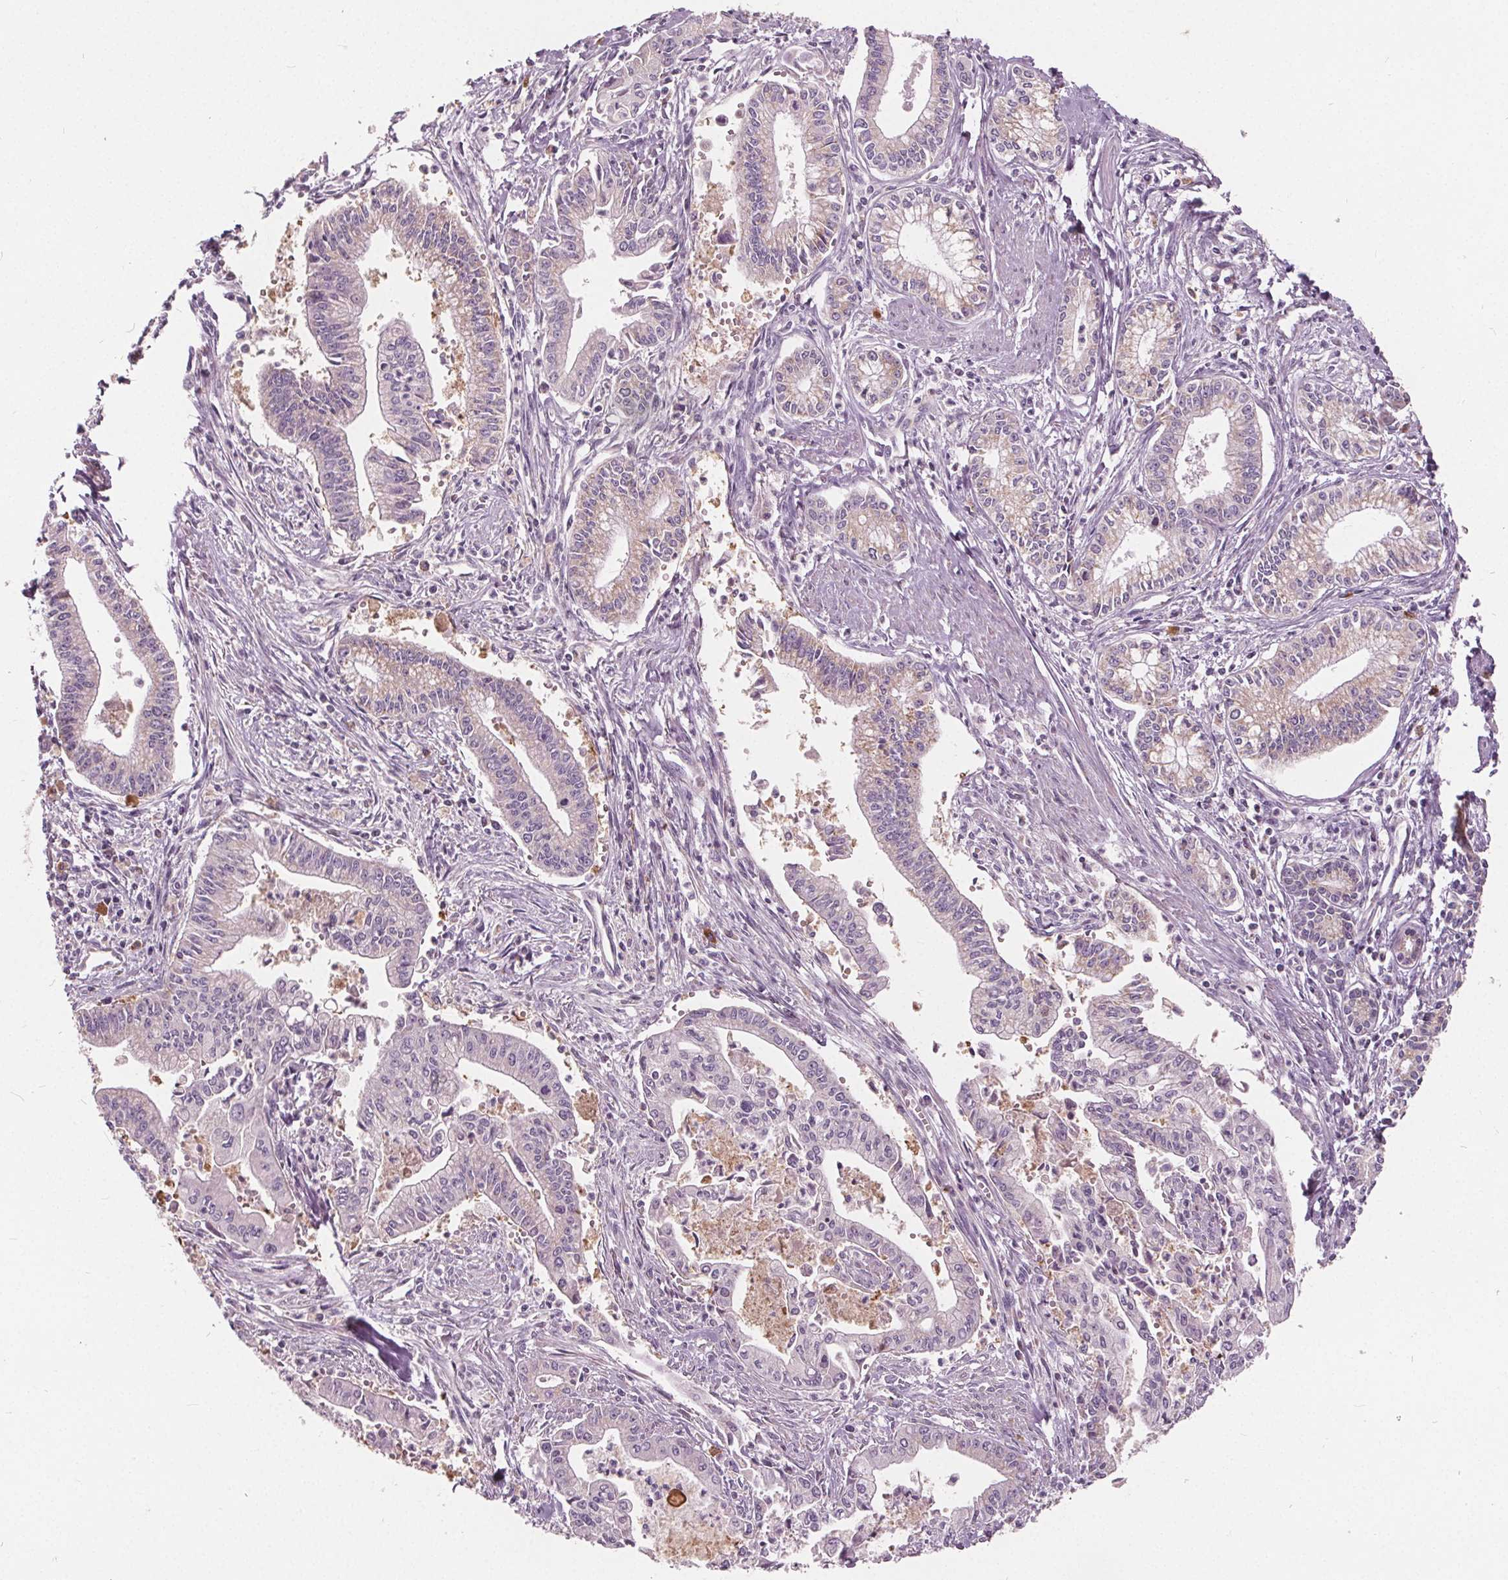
{"staining": {"intensity": "weak", "quantity": "<25%", "location": "cytoplasmic/membranous"}, "tissue": "pancreatic cancer", "cell_type": "Tumor cells", "image_type": "cancer", "snomed": [{"axis": "morphology", "description": "Adenocarcinoma, NOS"}, {"axis": "topography", "description": "Pancreas"}], "caption": "There is no significant staining in tumor cells of pancreatic cancer (adenocarcinoma). Brightfield microscopy of immunohistochemistry (IHC) stained with DAB (3,3'-diaminobenzidine) (brown) and hematoxylin (blue), captured at high magnification.", "gene": "ECI2", "patient": {"sex": "female", "age": 65}}